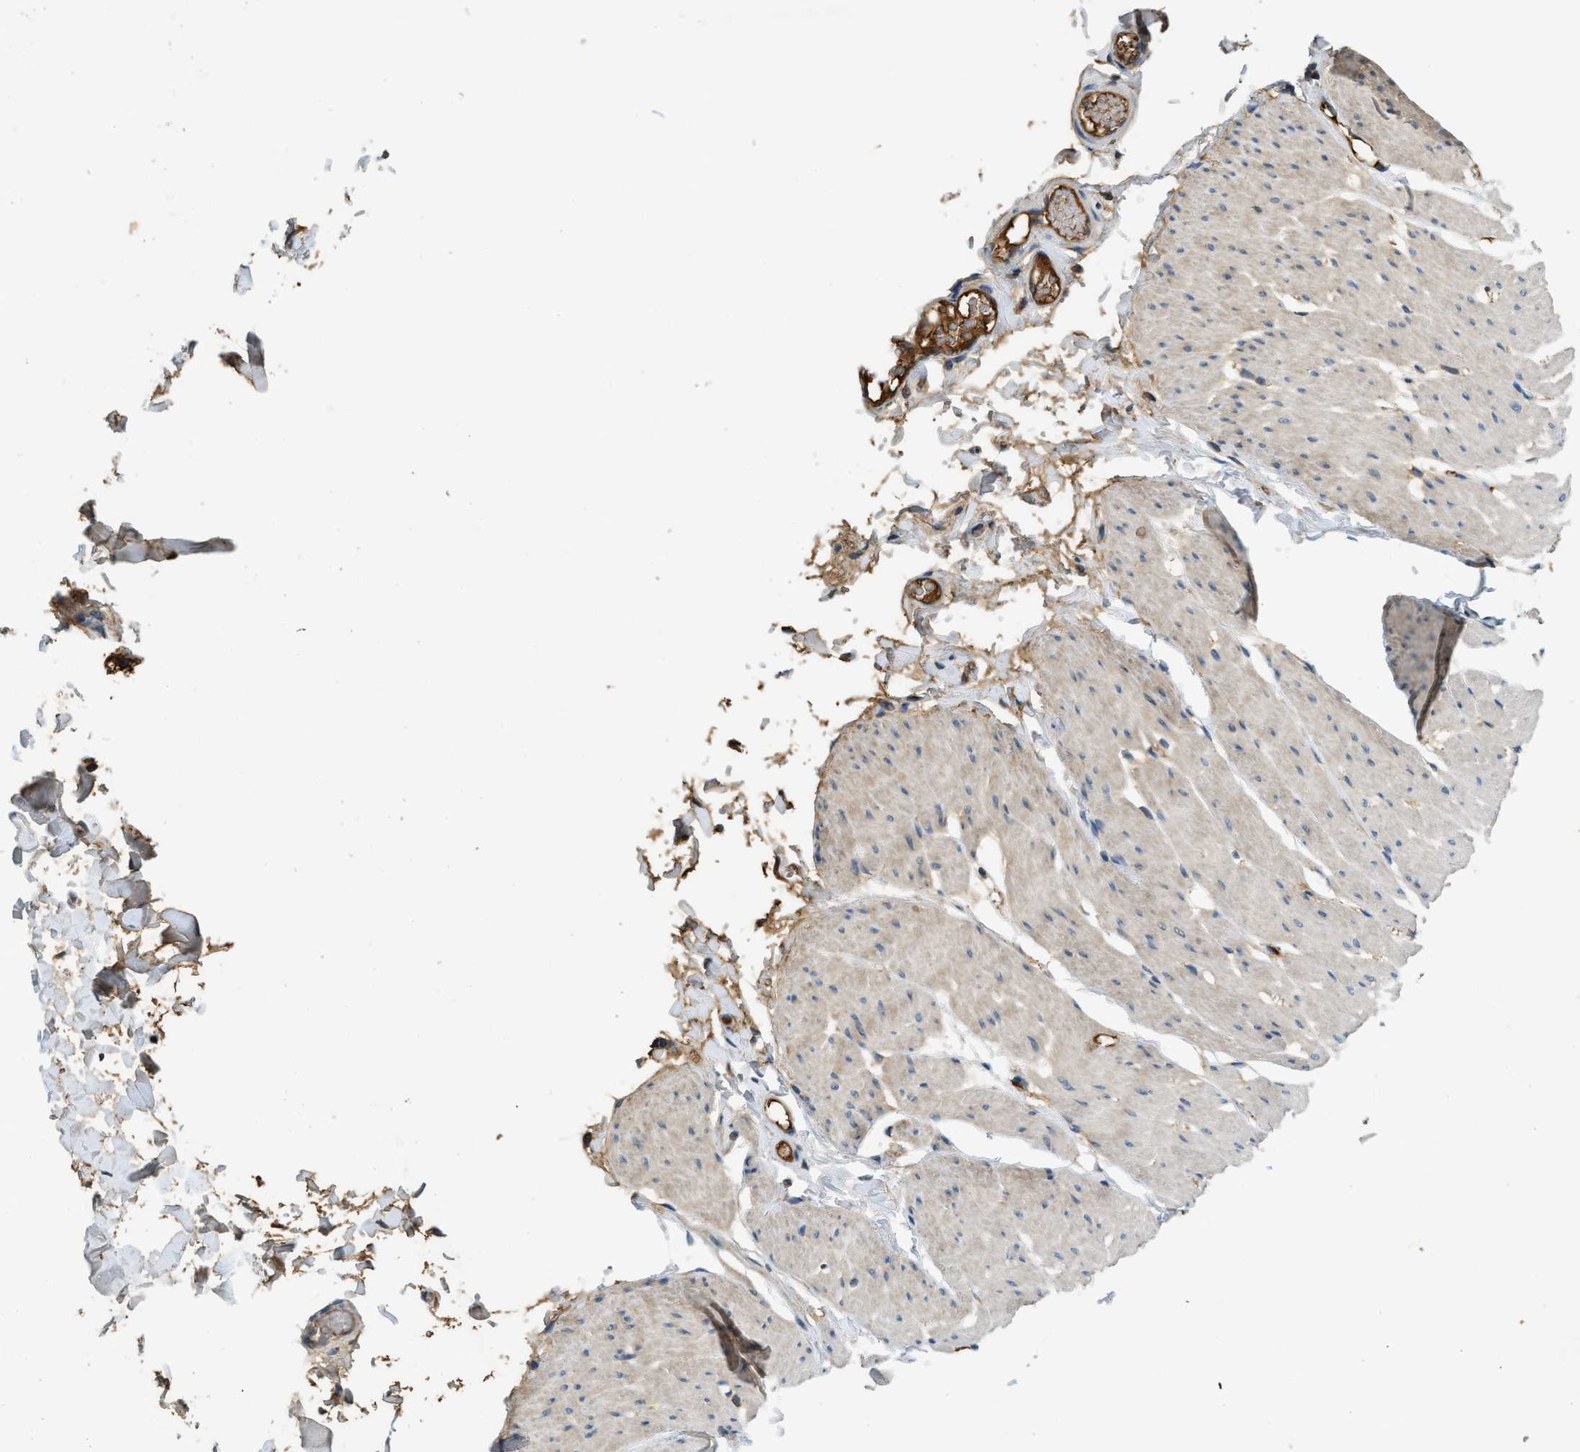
{"staining": {"intensity": "weak", "quantity": "<25%", "location": "cytoplasmic/membranous"}, "tissue": "smooth muscle", "cell_type": "Smooth muscle cells", "image_type": "normal", "snomed": [{"axis": "morphology", "description": "Normal tissue, NOS"}, {"axis": "topography", "description": "Smooth muscle"}, {"axis": "topography", "description": "Colon"}], "caption": "DAB (3,3'-diaminobenzidine) immunohistochemical staining of unremarkable smooth muscle demonstrates no significant positivity in smooth muscle cells.", "gene": "RIPK2", "patient": {"sex": "male", "age": 67}}